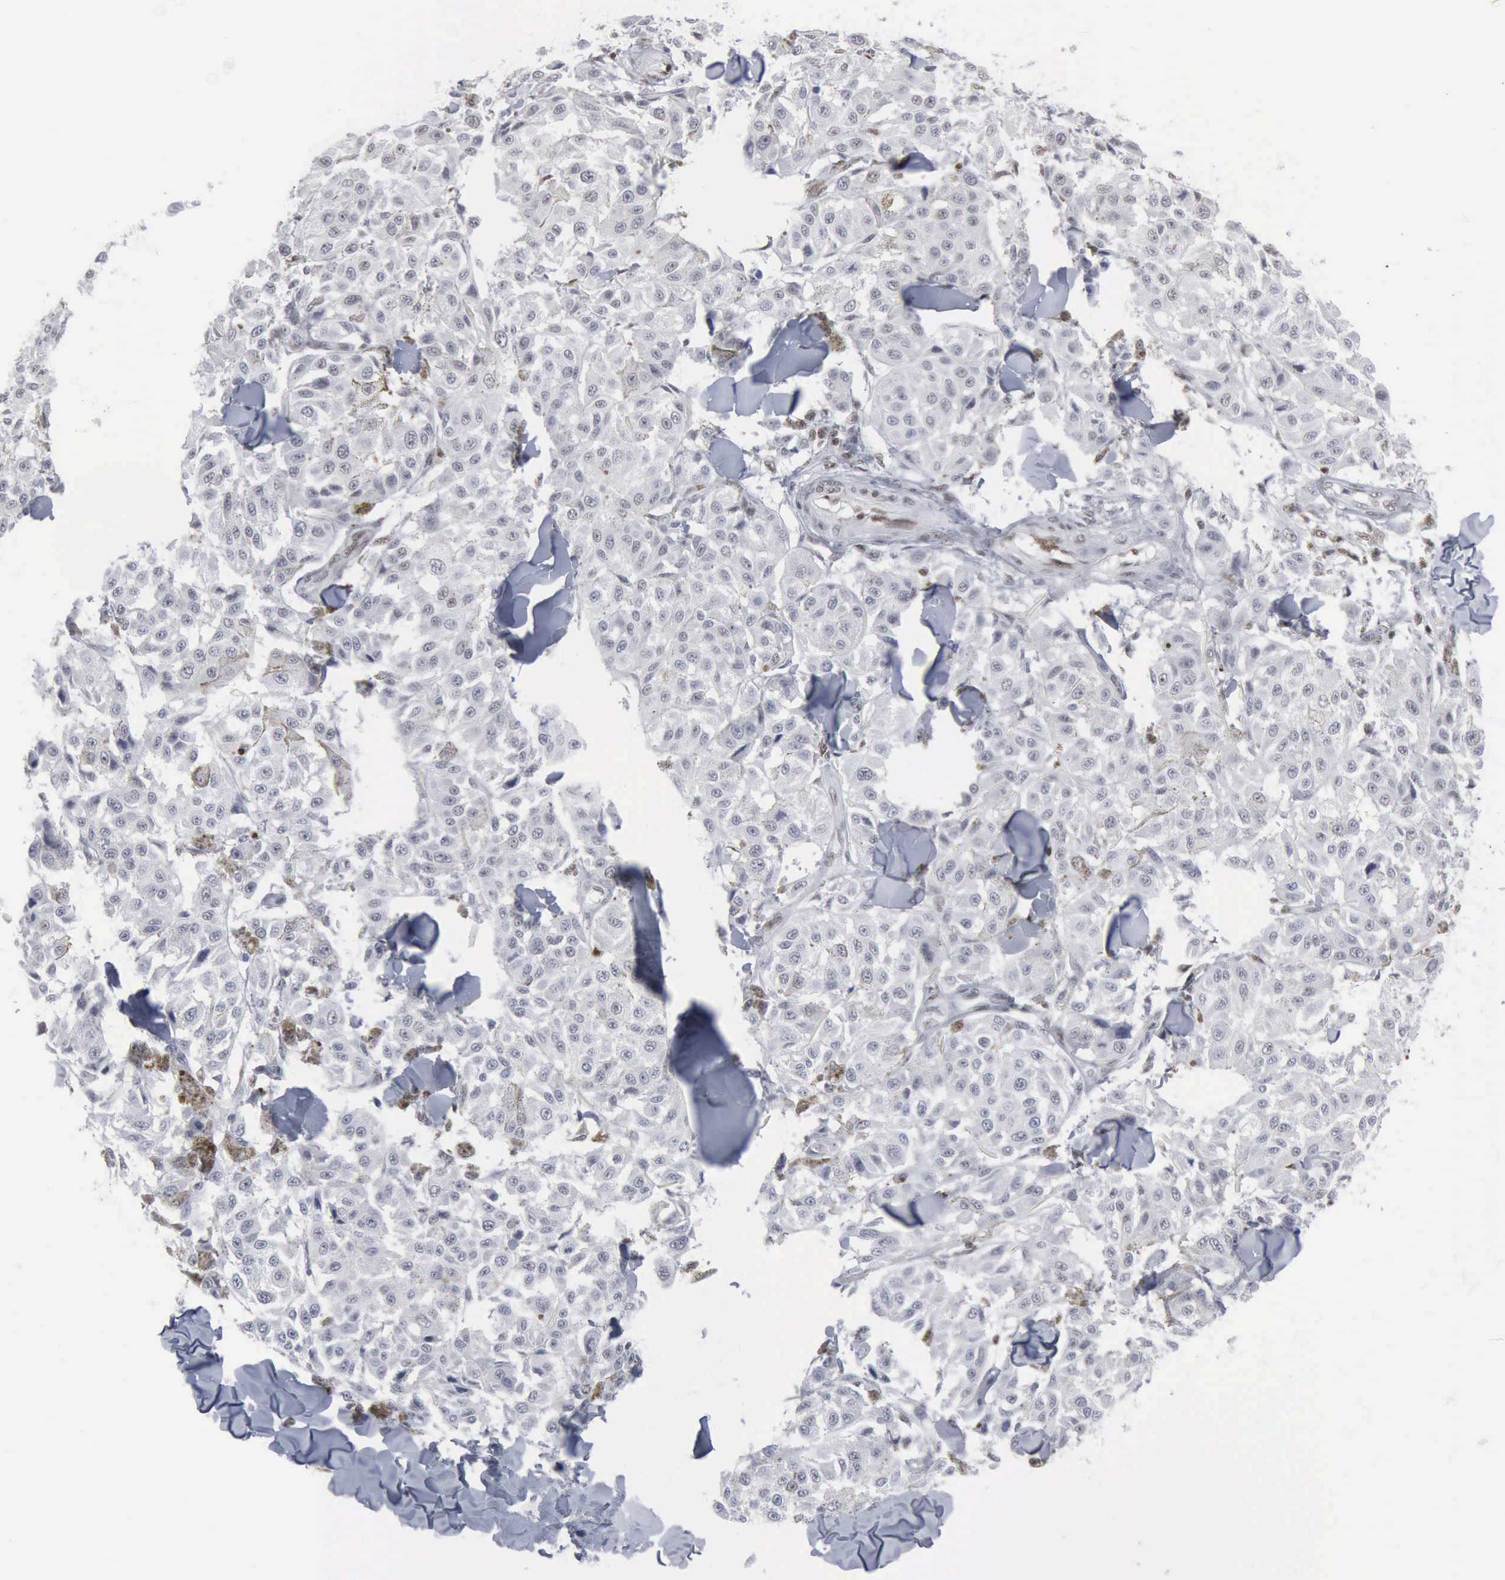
{"staining": {"intensity": "weak", "quantity": "<25%", "location": "nuclear"}, "tissue": "melanoma", "cell_type": "Tumor cells", "image_type": "cancer", "snomed": [{"axis": "morphology", "description": "Malignant melanoma, NOS"}, {"axis": "topography", "description": "Skin"}], "caption": "Melanoma was stained to show a protein in brown. There is no significant expression in tumor cells.", "gene": "XPA", "patient": {"sex": "female", "age": 64}}